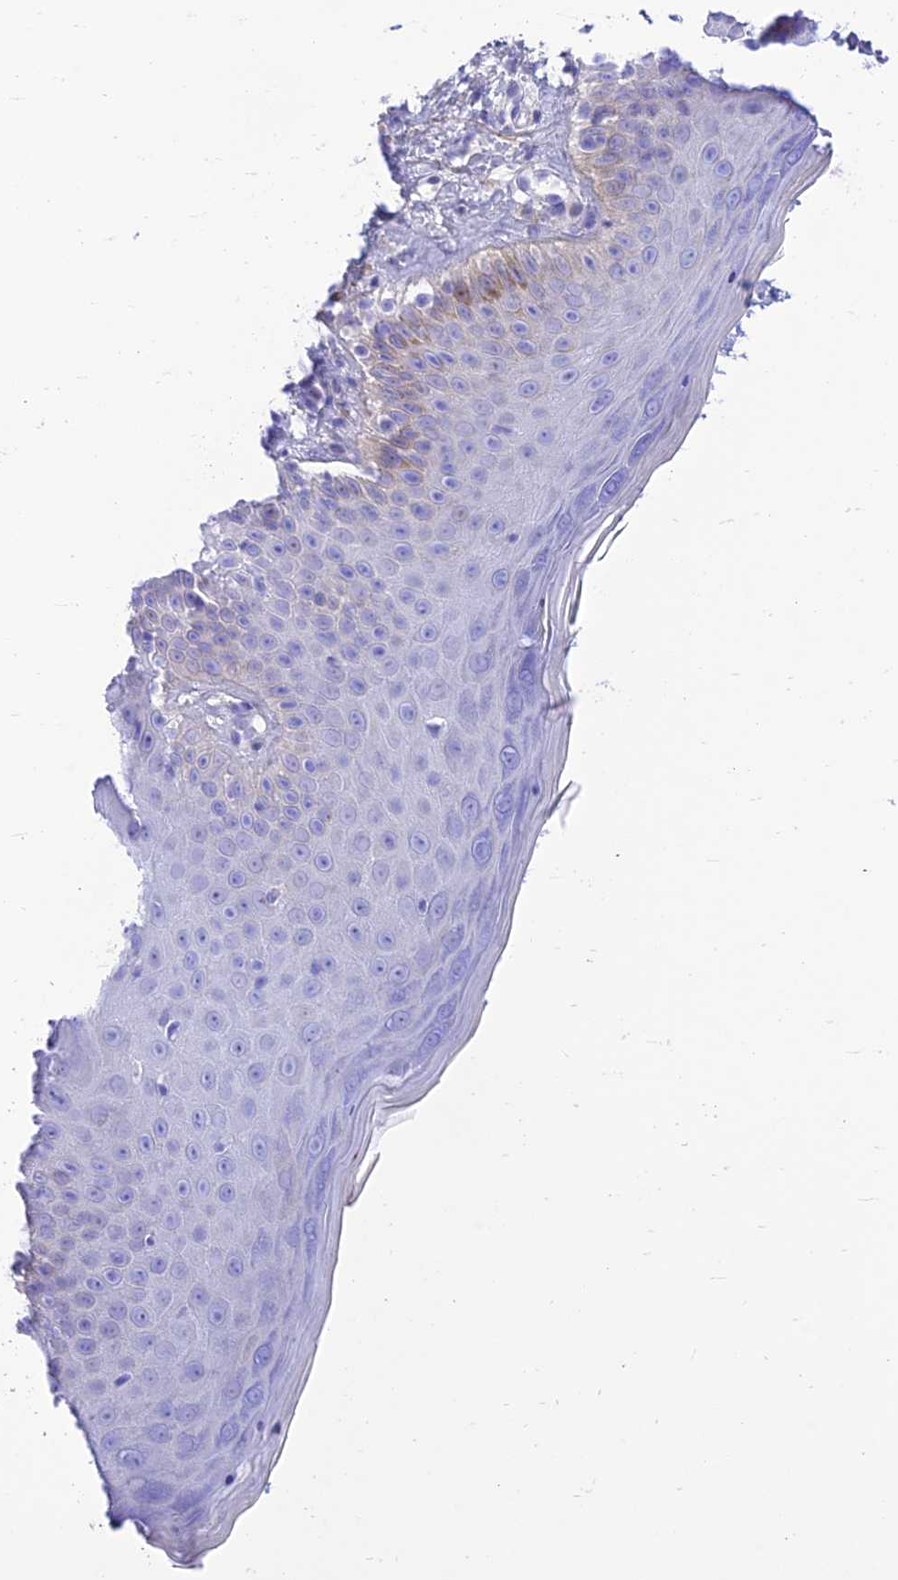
{"staining": {"intensity": "negative", "quantity": "none", "location": "none"}, "tissue": "skin", "cell_type": "Fibroblasts", "image_type": "normal", "snomed": [{"axis": "morphology", "description": "Normal tissue, NOS"}, {"axis": "topography", "description": "Skin"}], "caption": "Skin was stained to show a protein in brown. There is no significant positivity in fibroblasts.", "gene": "PRNP", "patient": {"sex": "male", "age": 52}}